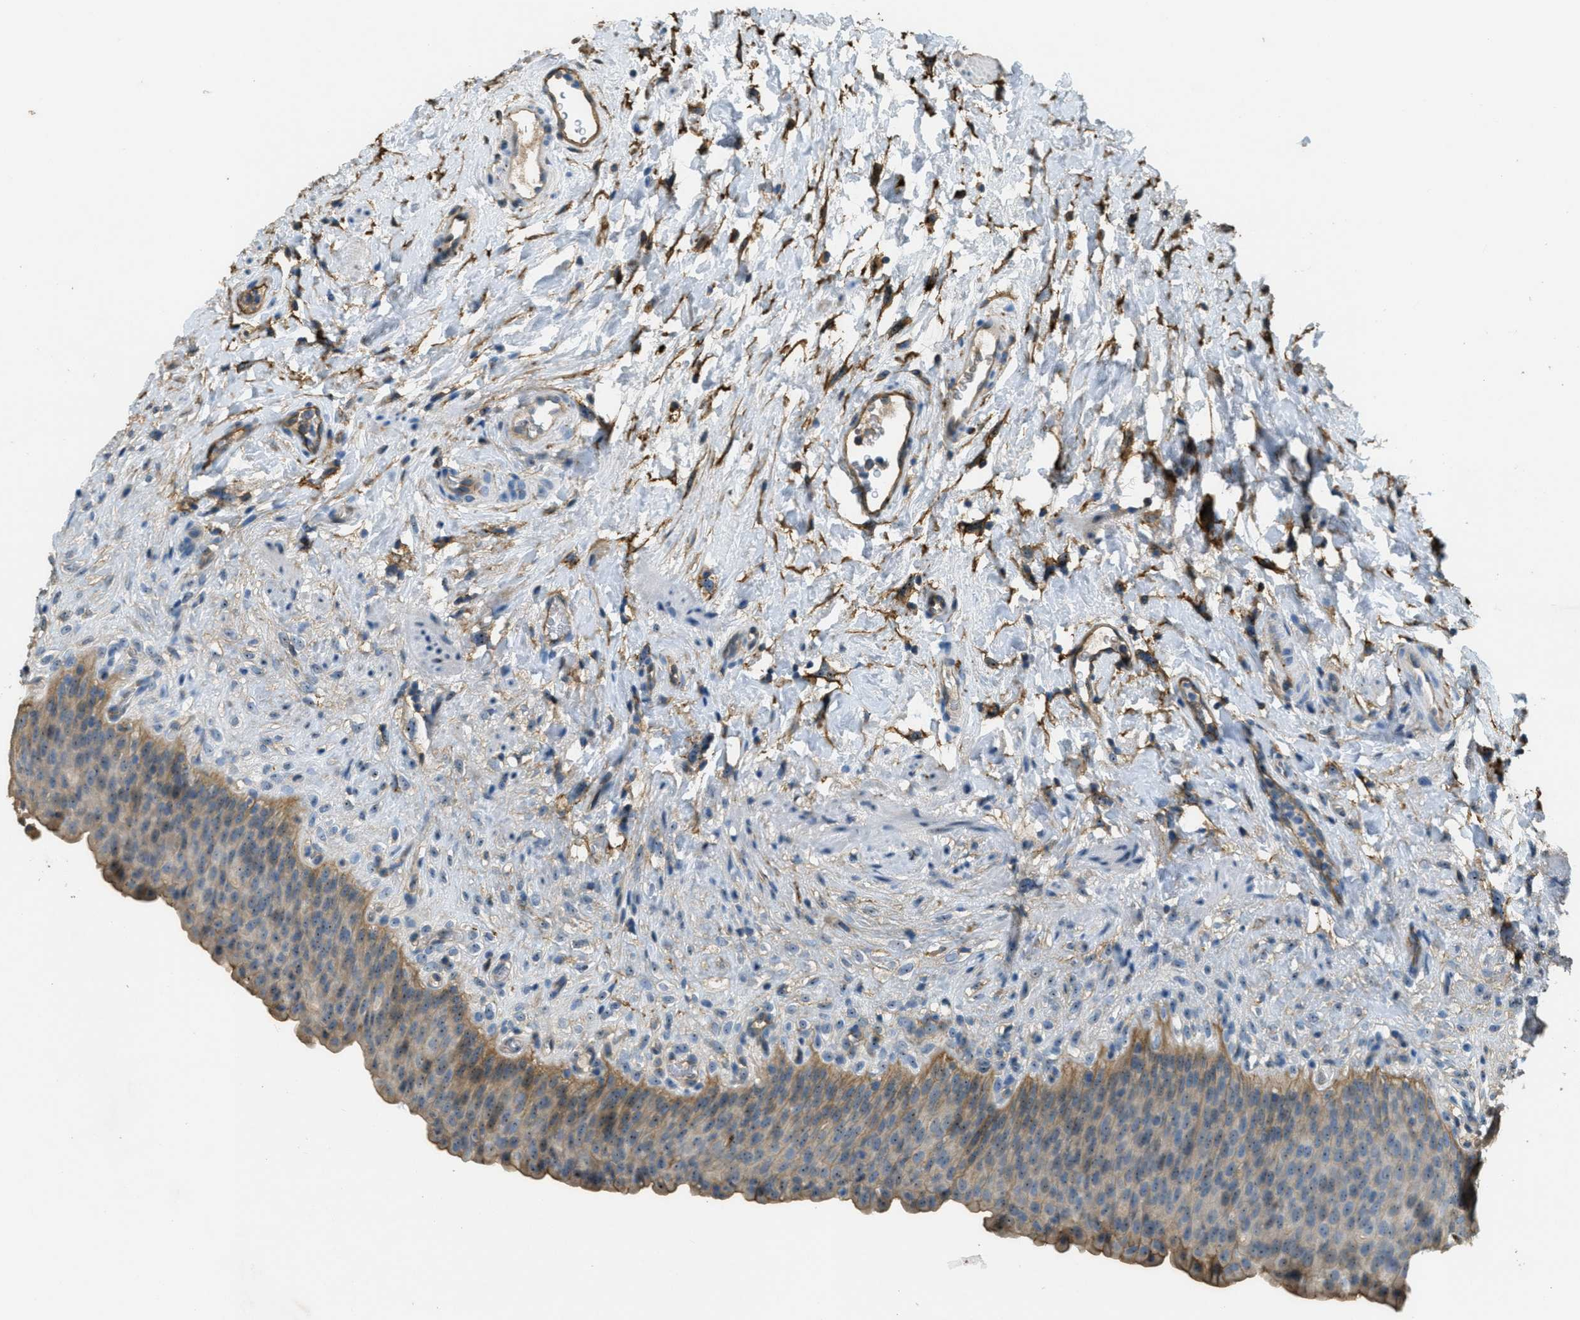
{"staining": {"intensity": "moderate", "quantity": "25%-75%", "location": "cytoplasmic/membranous,nuclear"}, "tissue": "urinary bladder", "cell_type": "Urothelial cells", "image_type": "normal", "snomed": [{"axis": "morphology", "description": "Normal tissue, NOS"}, {"axis": "topography", "description": "Urinary bladder"}], "caption": "Brown immunohistochemical staining in unremarkable human urinary bladder shows moderate cytoplasmic/membranous,nuclear positivity in about 25%-75% of urothelial cells.", "gene": "OSMR", "patient": {"sex": "female", "age": 79}}